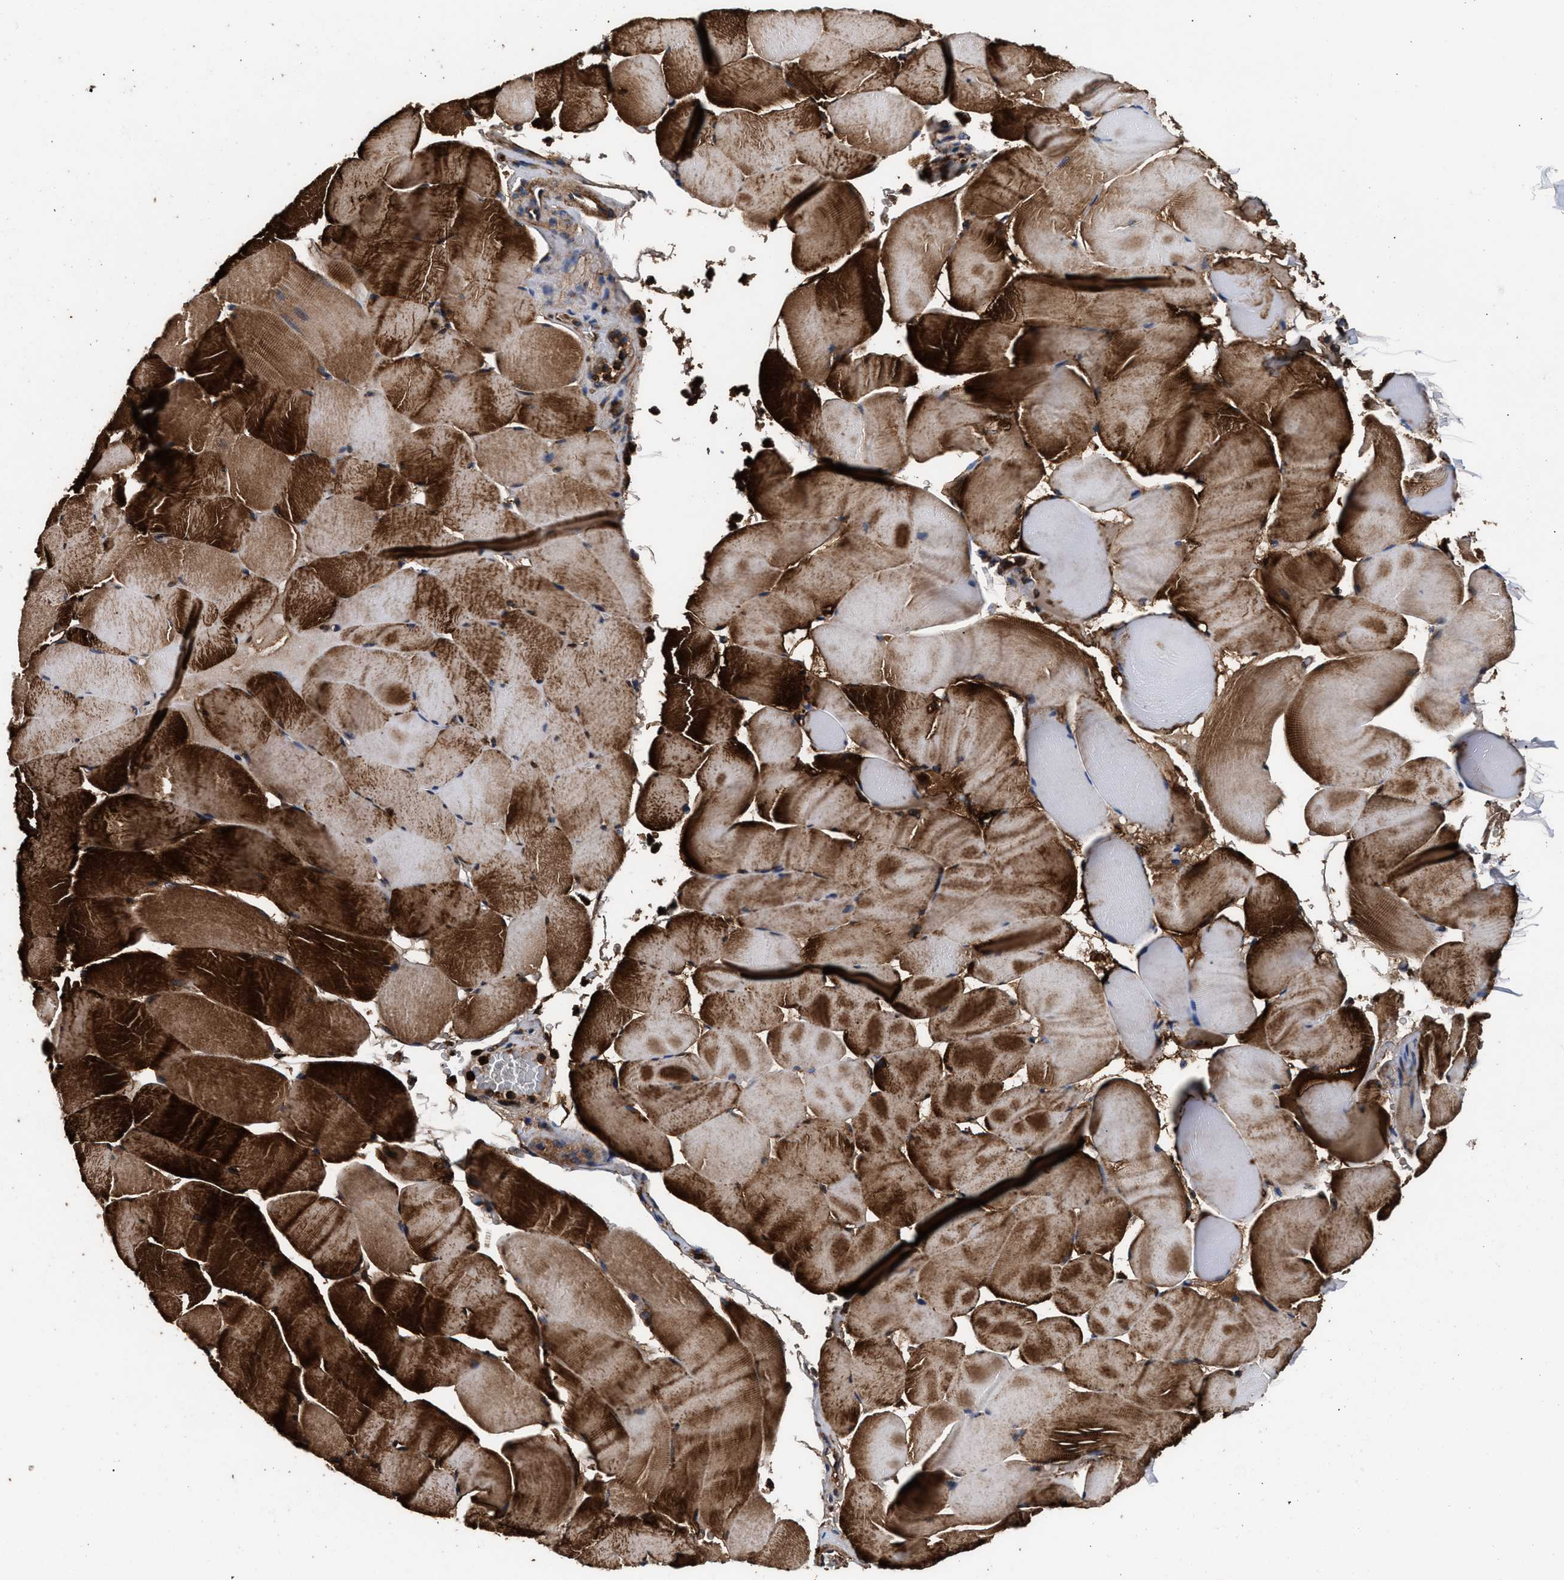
{"staining": {"intensity": "strong", "quantity": ">75%", "location": "cytoplasmic/membranous"}, "tissue": "skeletal muscle", "cell_type": "Myocytes", "image_type": "normal", "snomed": [{"axis": "morphology", "description": "Normal tissue, NOS"}, {"axis": "topography", "description": "Skeletal muscle"}], "caption": "The micrograph reveals staining of normal skeletal muscle, revealing strong cytoplasmic/membranous protein expression (brown color) within myocytes.", "gene": "ENSG00000286112", "patient": {"sex": "male", "age": 62}}